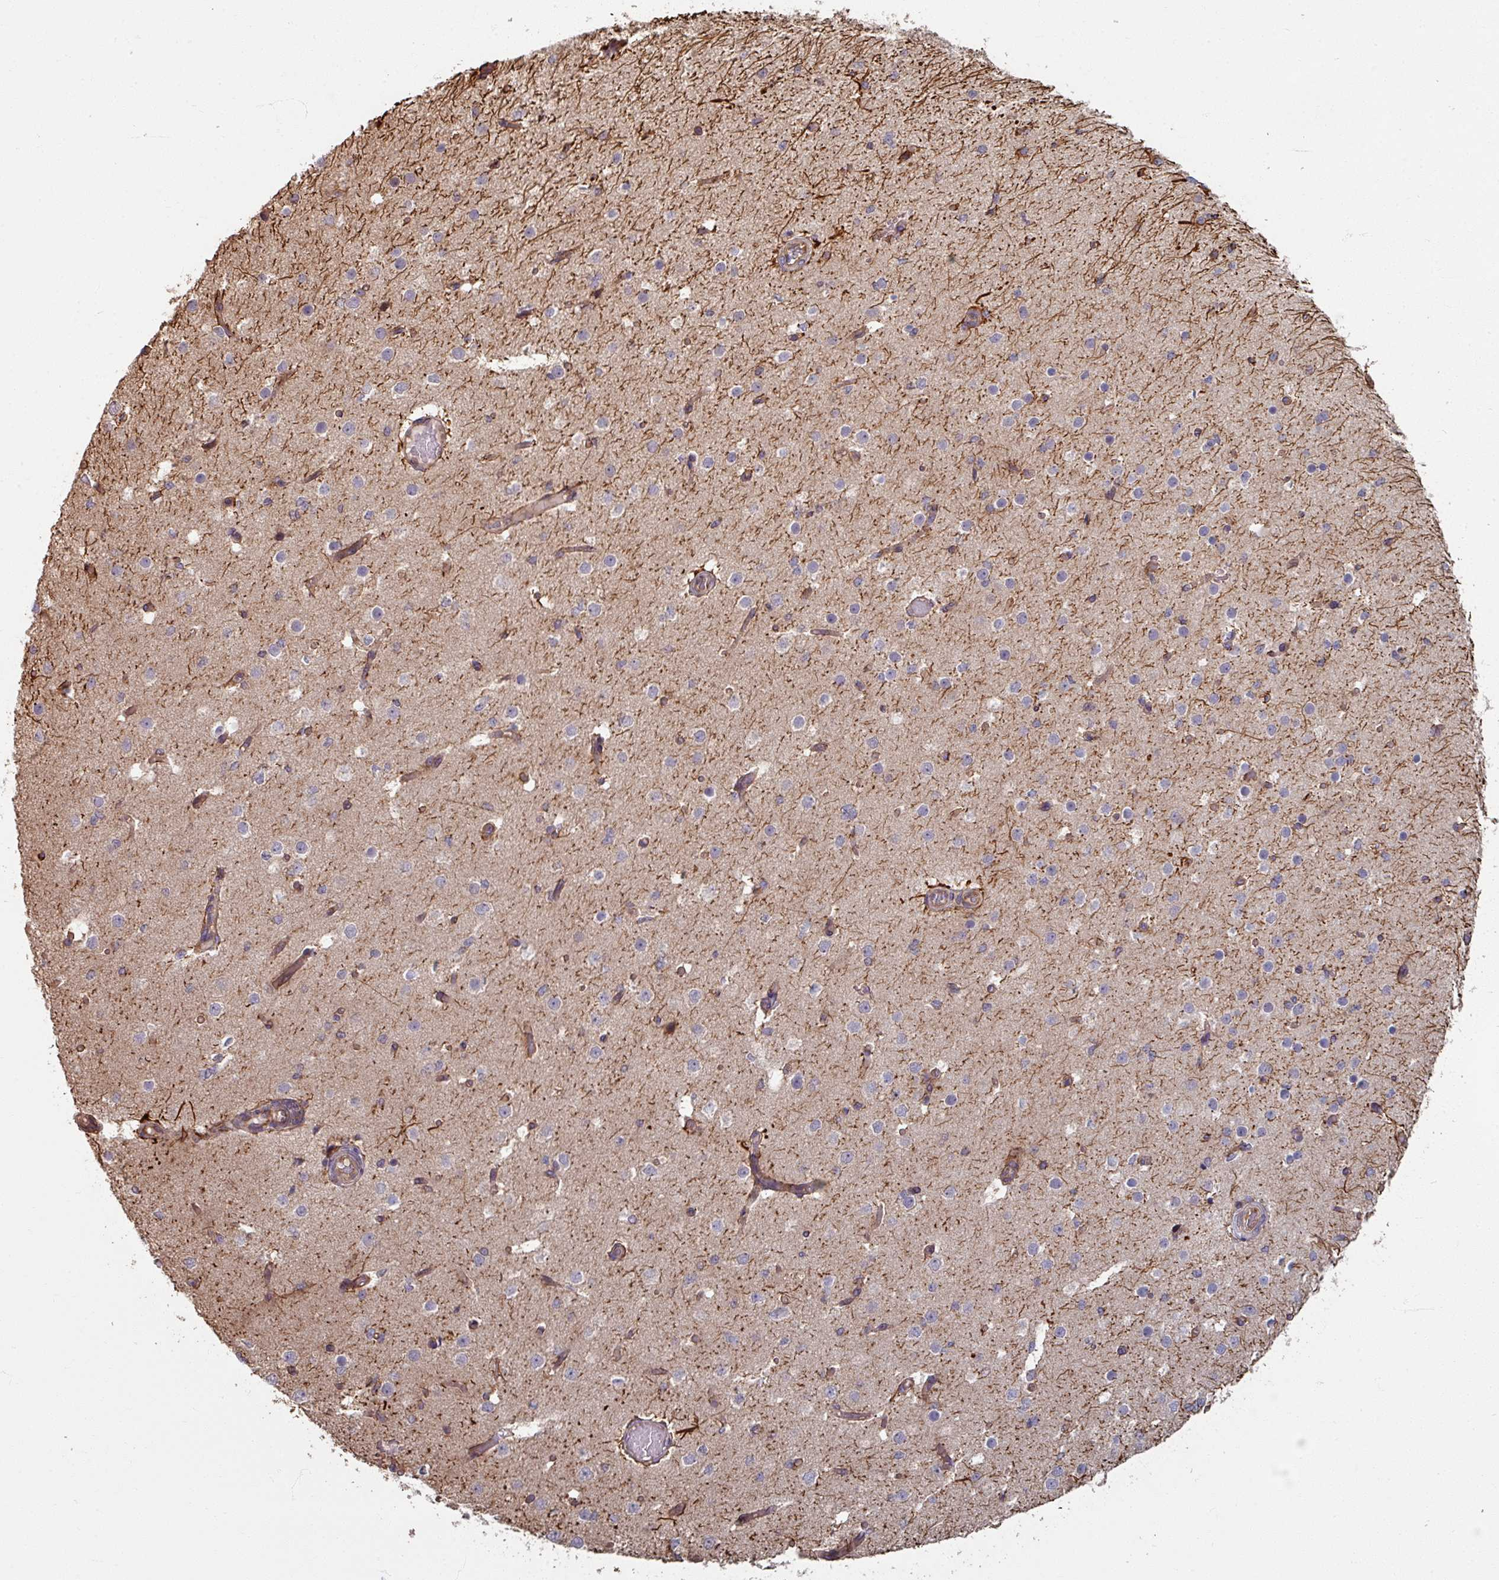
{"staining": {"intensity": "moderate", "quantity": ">75%", "location": "cytoplasmic/membranous"}, "tissue": "cerebral cortex", "cell_type": "Endothelial cells", "image_type": "normal", "snomed": [{"axis": "morphology", "description": "Normal tissue, NOS"}, {"axis": "morphology", "description": "Inflammation, NOS"}, {"axis": "topography", "description": "Cerebral cortex"}], "caption": "Benign cerebral cortex was stained to show a protein in brown. There is medium levels of moderate cytoplasmic/membranous staining in about >75% of endothelial cells. The protein is shown in brown color, while the nuclei are stained blue.", "gene": "CCDC68", "patient": {"sex": "male", "age": 6}}